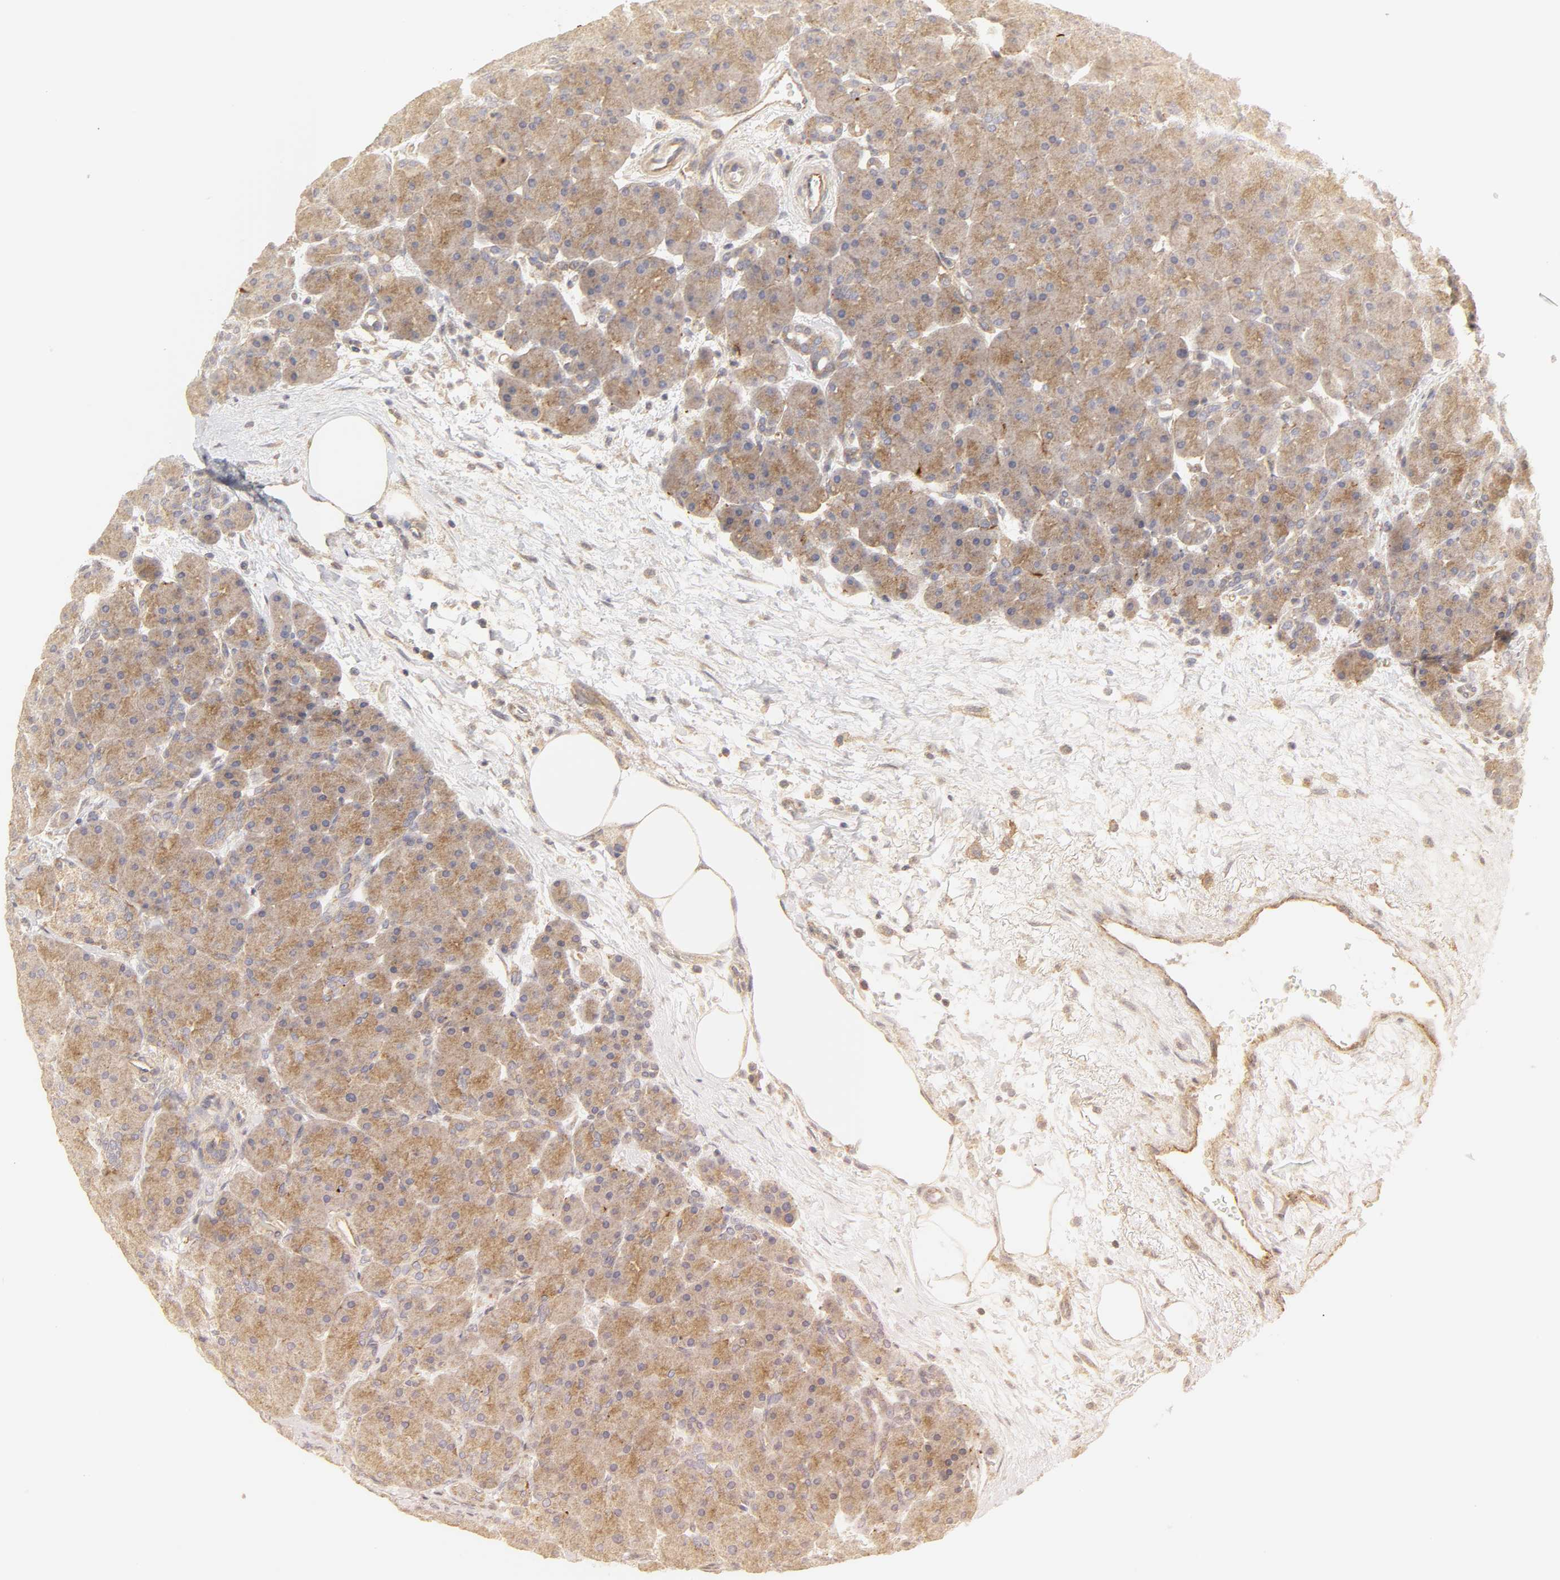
{"staining": {"intensity": "moderate", "quantity": ">75%", "location": "cytoplasmic/membranous"}, "tissue": "pancreas", "cell_type": "Exocrine glandular cells", "image_type": "normal", "snomed": [{"axis": "morphology", "description": "Normal tissue, NOS"}, {"axis": "topography", "description": "Pancreas"}], "caption": "Pancreas stained with DAB (3,3'-diaminobenzidine) immunohistochemistry (IHC) shows medium levels of moderate cytoplasmic/membranous expression in approximately >75% of exocrine glandular cells. Nuclei are stained in blue.", "gene": "SH3GLB1", "patient": {"sex": "male", "age": 66}}